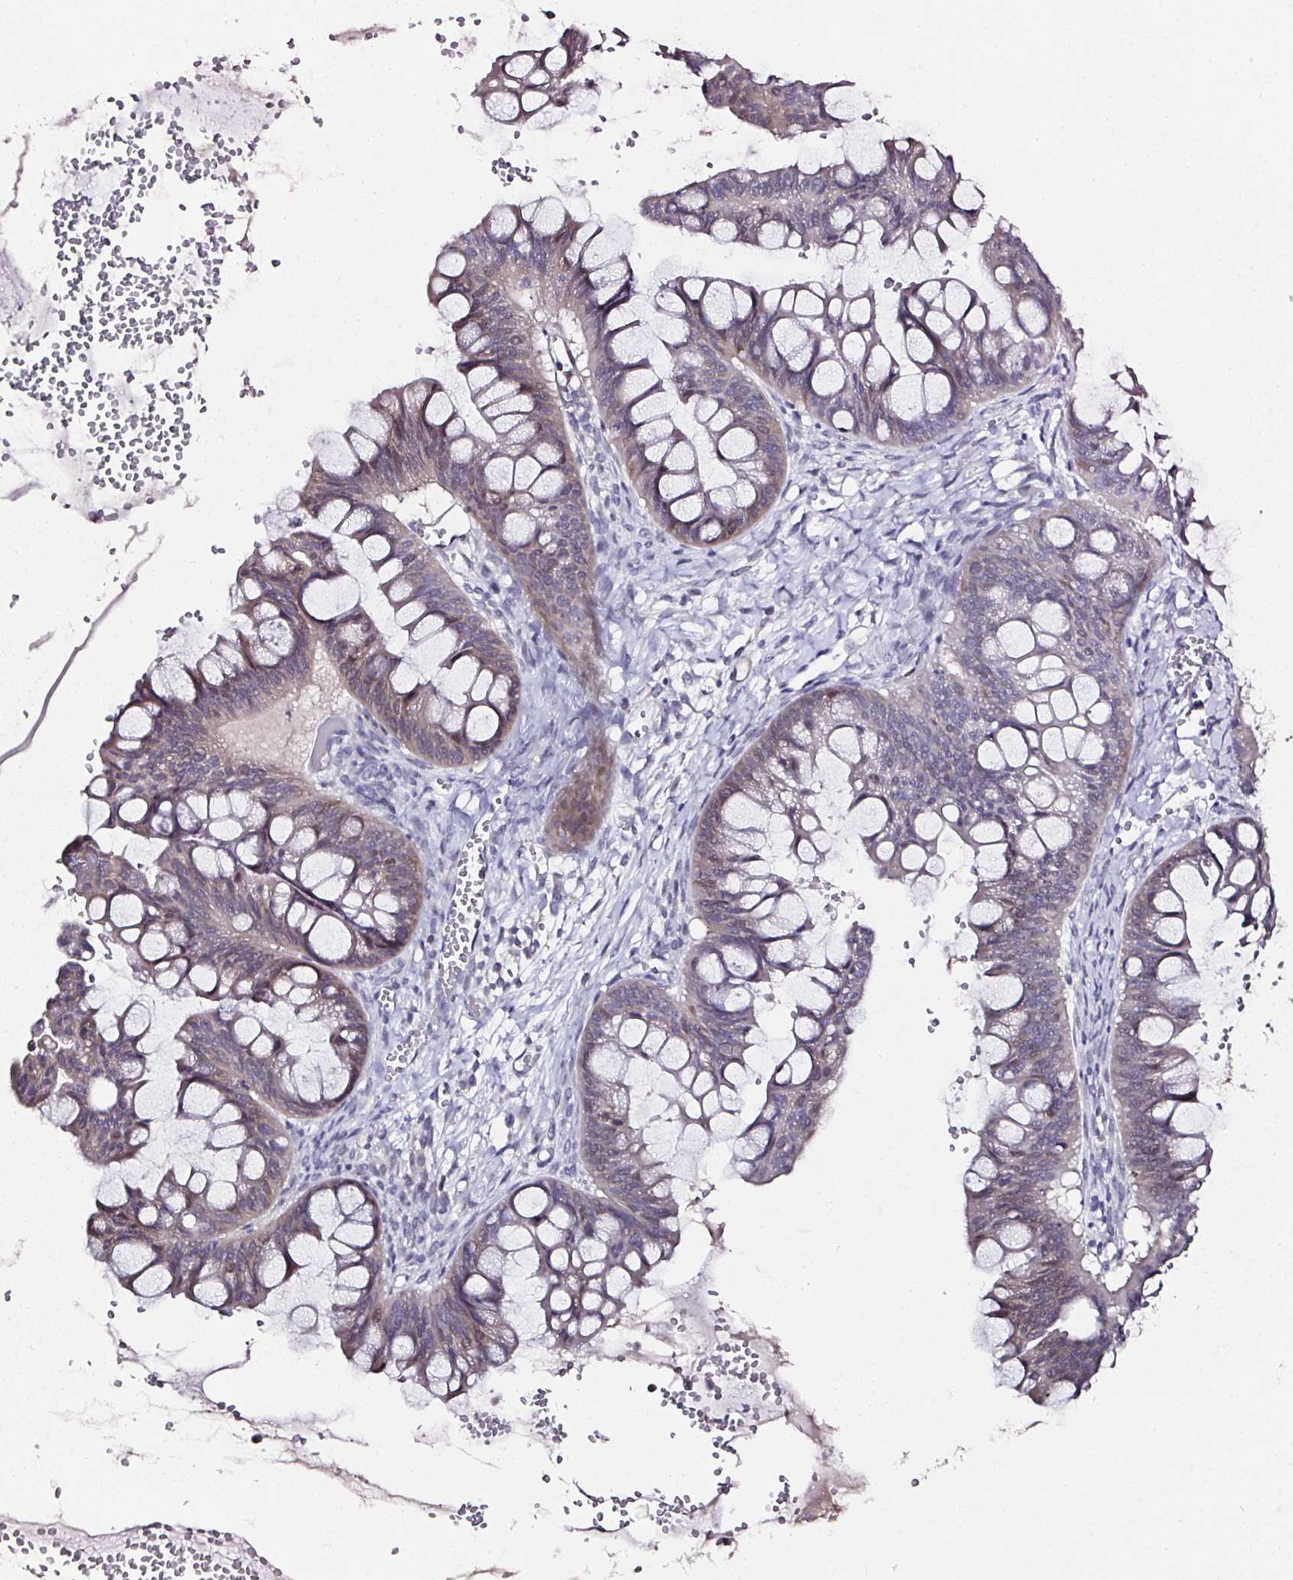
{"staining": {"intensity": "weak", "quantity": "25%-75%", "location": "cytoplasmic/membranous,nuclear"}, "tissue": "ovarian cancer", "cell_type": "Tumor cells", "image_type": "cancer", "snomed": [{"axis": "morphology", "description": "Cystadenocarcinoma, mucinous, NOS"}, {"axis": "topography", "description": "Ovary"}], "caption": "Brown immunohistochemical staining in human ovarian cancer displays weak cytoplasmic/membranous and nuclear expression in approximately 25%-75% of tumor cells.", "gene": "A1CF", "patient": {"sex": "female", "age": 73}}